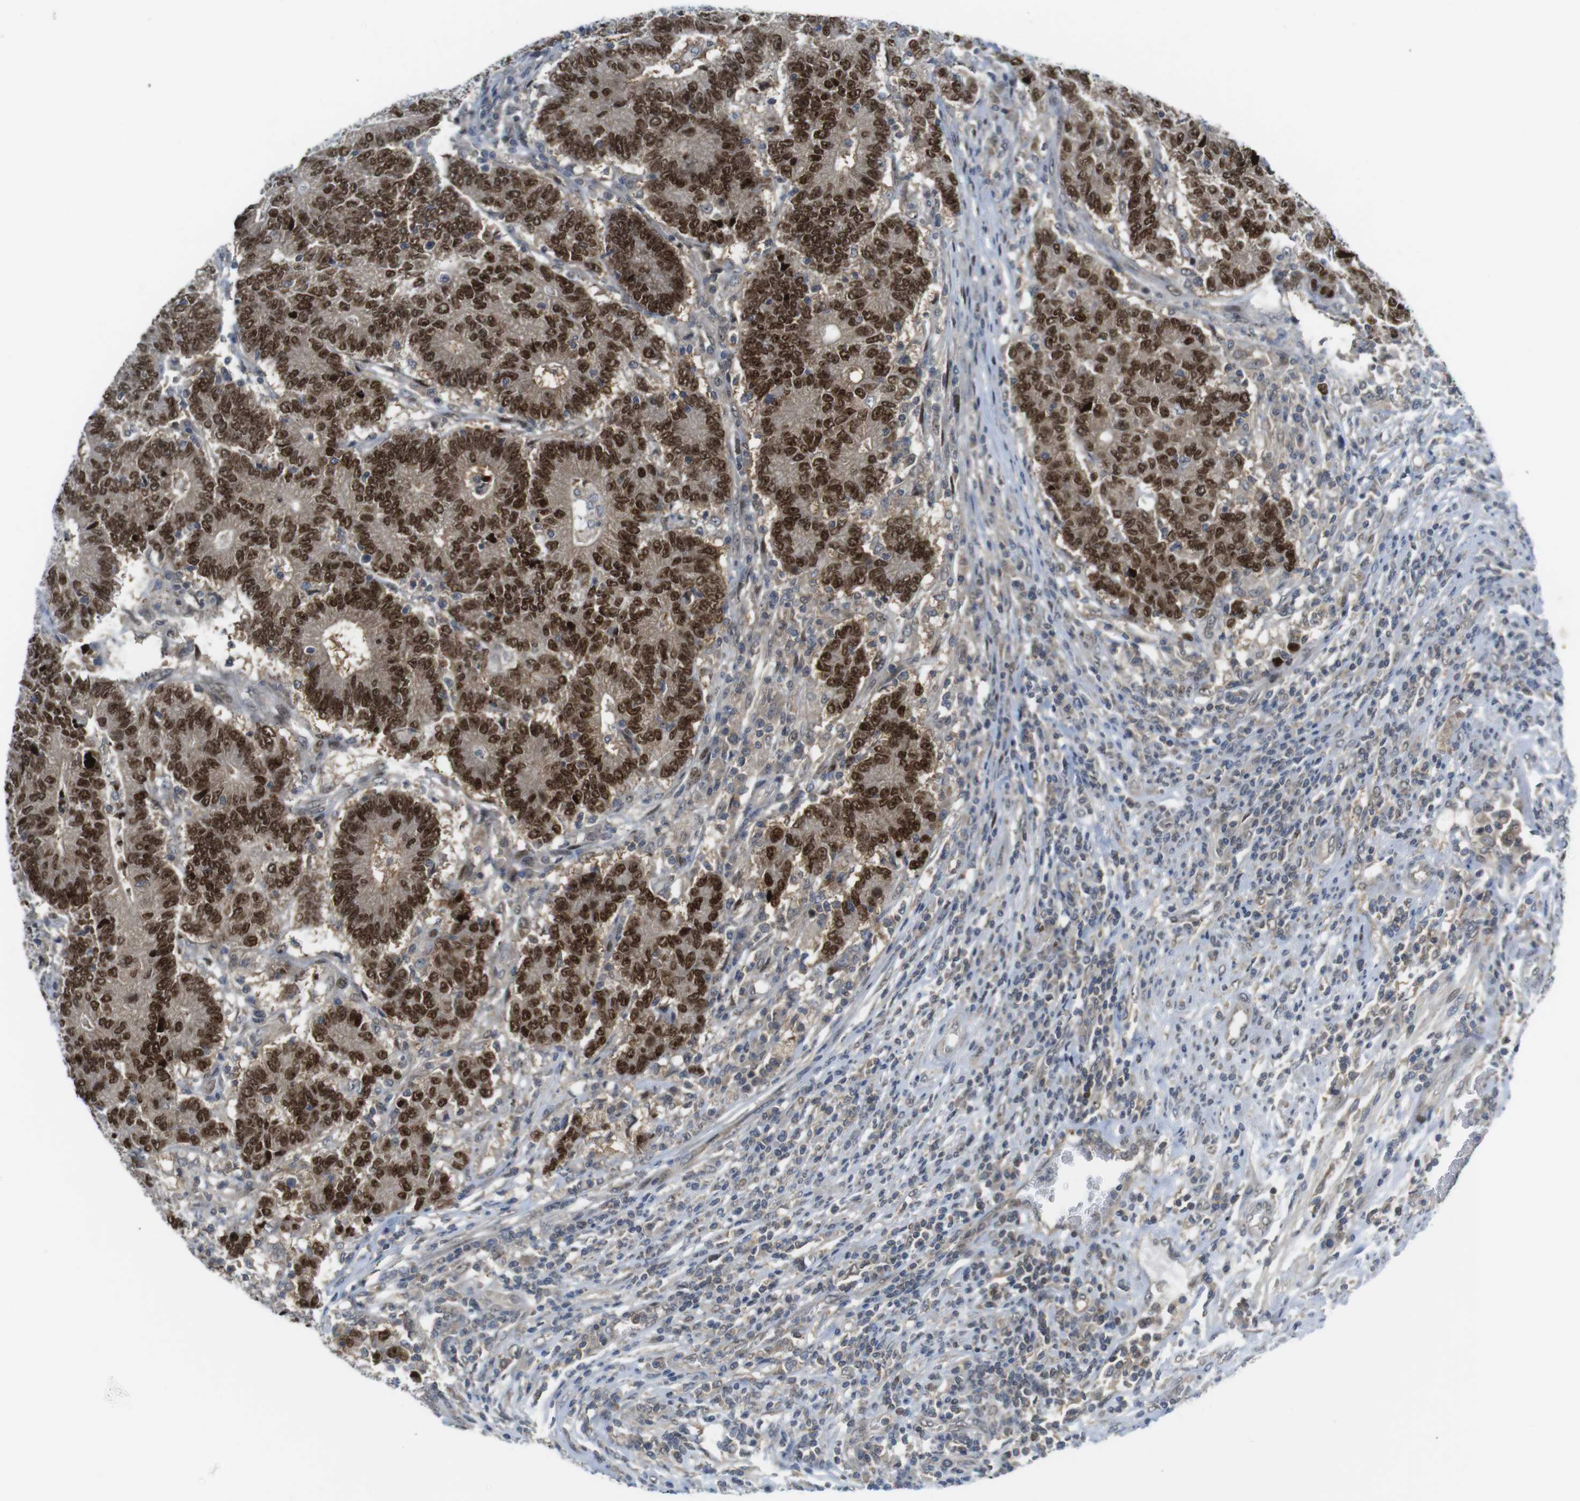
{"staining": {"intensity": "strong", "quantity": ">75%", "location": "nuclear"}, "tissue": "colorectal cancer", "cell_type": "Tumor cells", "image_type": "cancer", "snomed": [{"axis": "morphology", "description": "Normal tissue, NOS"}, {"axis": "morphology", "description": "Adenocarcinoma, NOS"}, {"axis": "topography", "description": "Colon"}], "caption": "This is a photomicrograph of immunohistochemistry staining of colorectal cancer (adenocarcinoma), which shows strong expression in the nuclear of tumor cells.", "gene": "RCC1", "patient": {"sex": "female", "age": 75}}